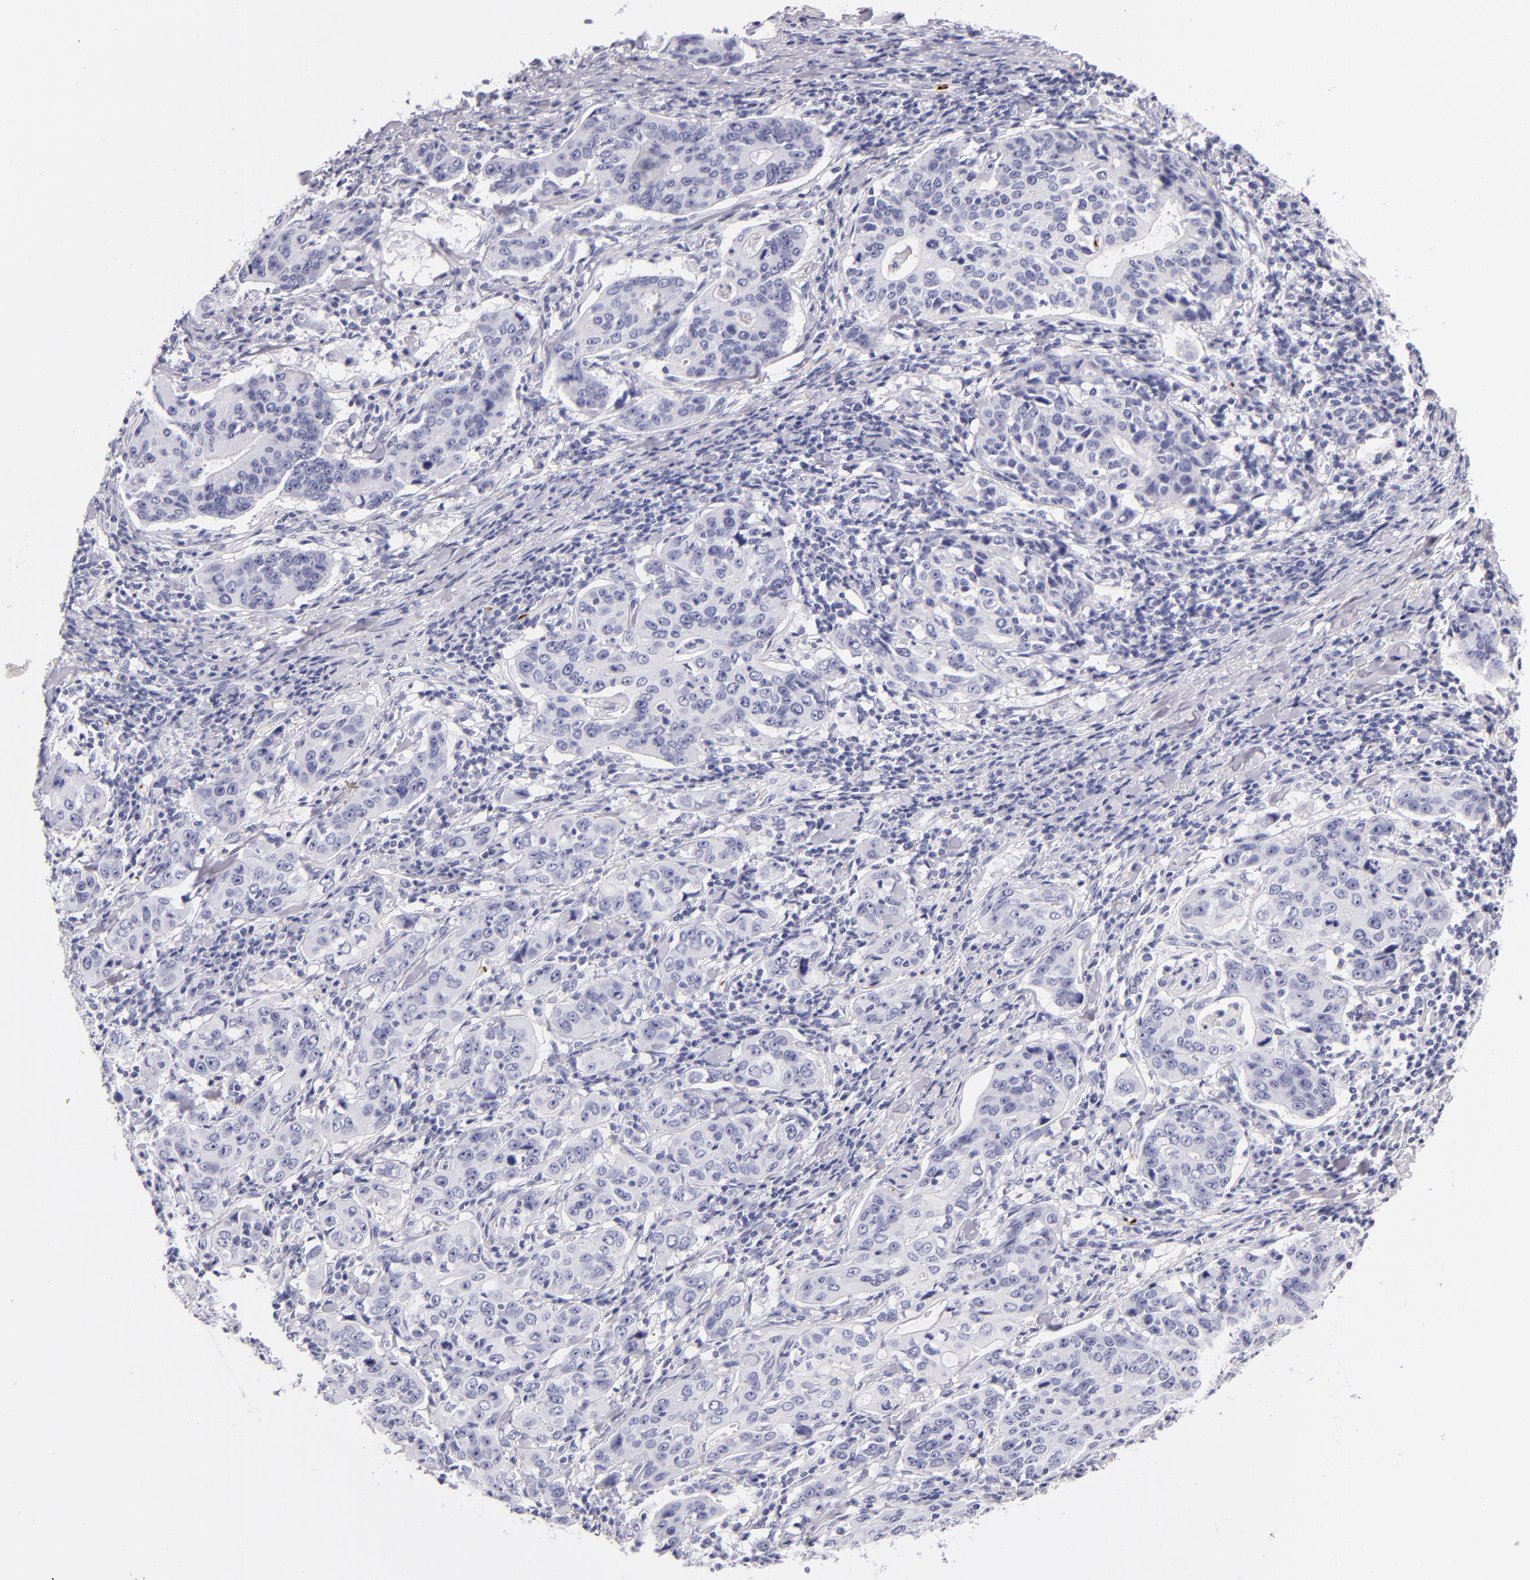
{"staining": {"intensity": "negative", "quantity": "none", "location": "none"}, "tissue": "stomach cancer", "cell_type": "Tumor cells", "image_type": "cancer", "snomed": [{"axis": "morphology", "description": "Adenocarcinoma, NOS"}, {"axis": "topography", "description": "Esophagus"}, {"axis": "topography", "description": "Stomach"}], "caption": "A high-resolution micrograph shows IHC staining of stomach adenocarcinoma, which demonstrates no significant staining in tumor cells.", "gene": "GP1BA", "patient": {"sex": "male", "age": 74}}